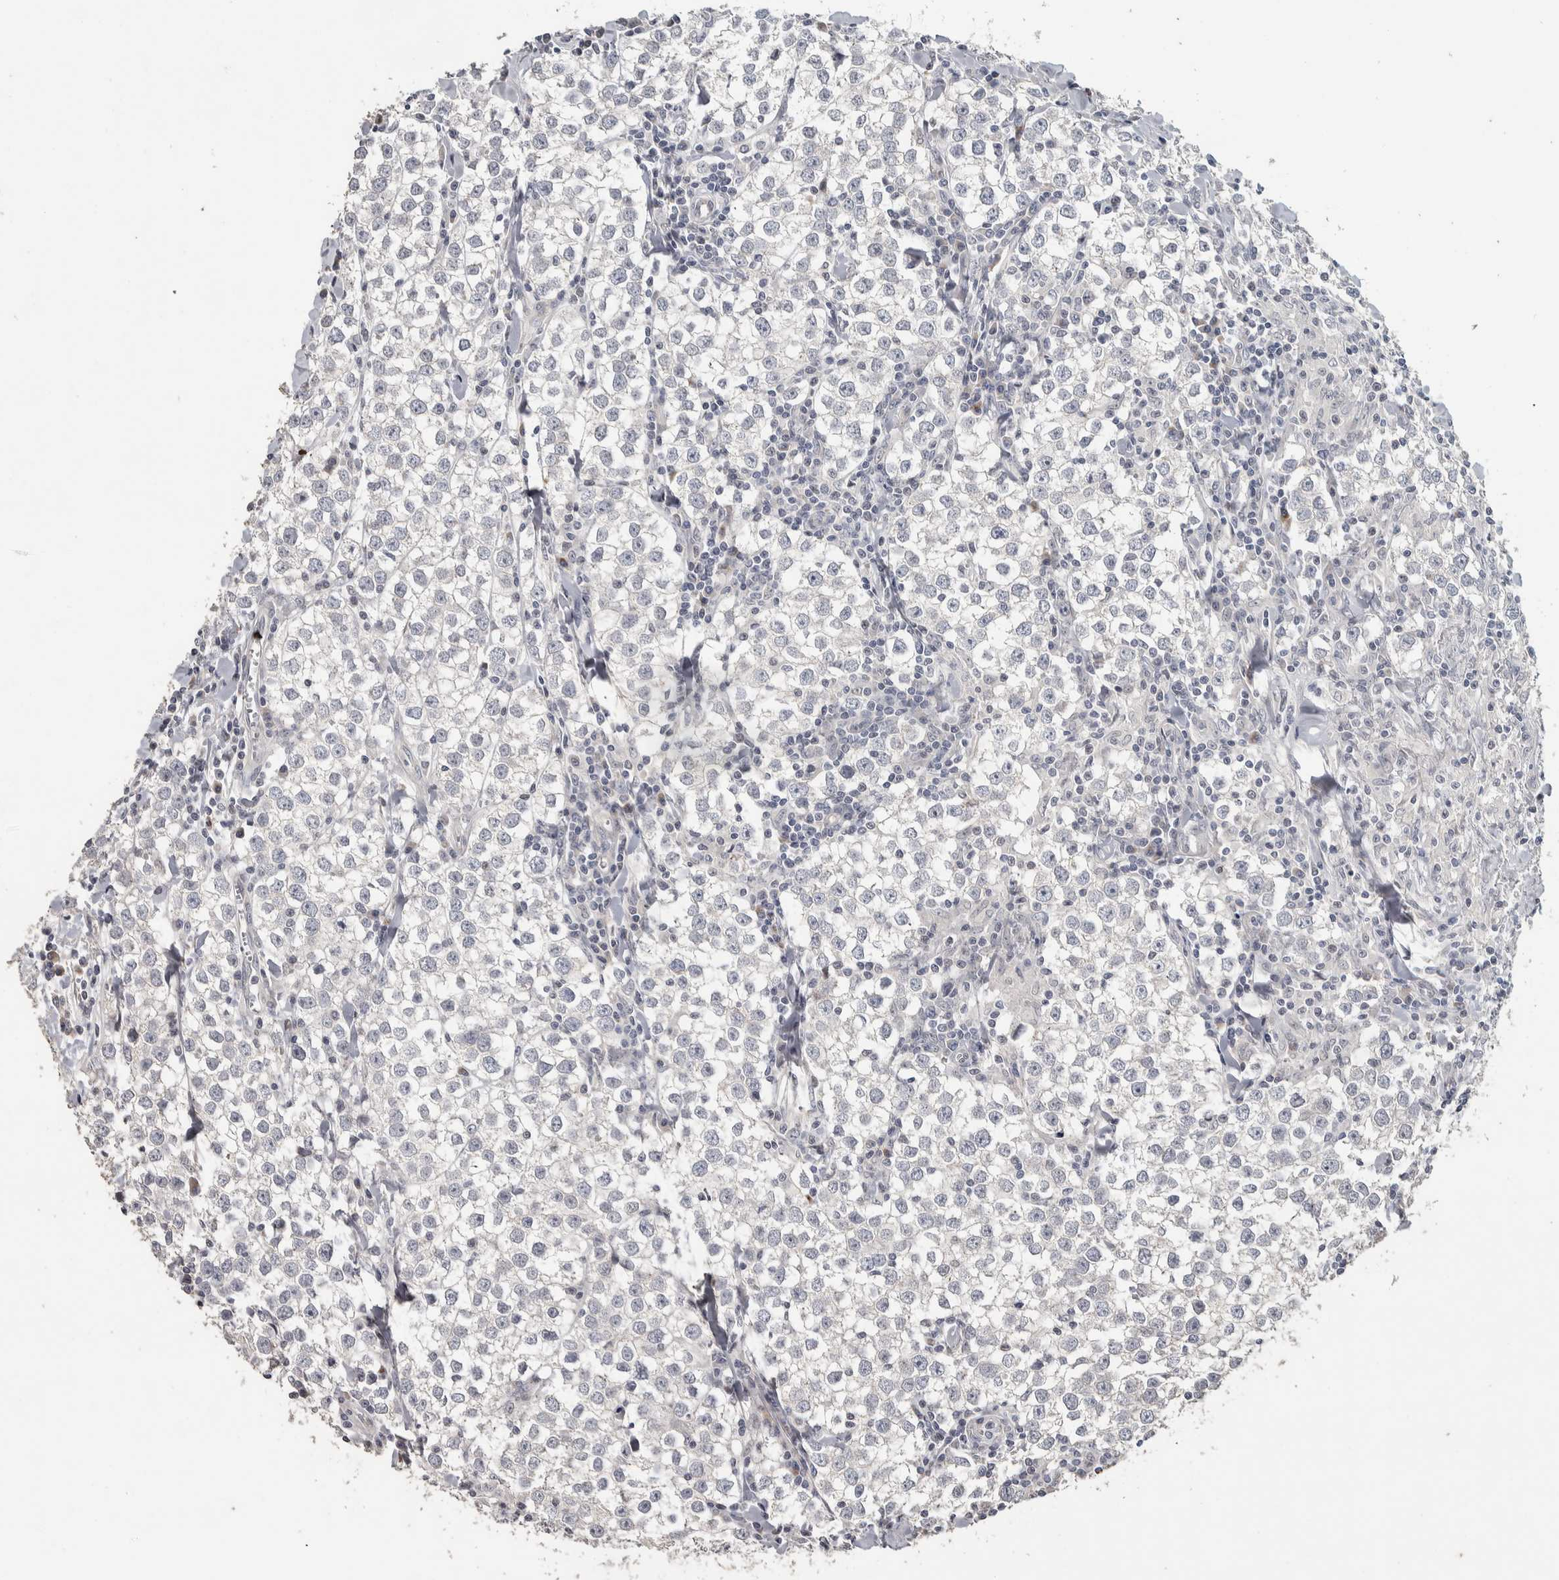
{"staining": {"intensity": "negative", "quantity": "none", "location": "none"}, "tissue": "testis cancer", "cell_type": "Tumor cells", "image_type": "cancer", "snomed": [{"axis": "morphology", "description": "Seminoma, NOS"}, {"axis": "morphology", "description": "Carcinoma, Embryonal, NOS"}, {"axis": "topography", "description": "Testis"}], "caption": "Immunohistochemistry micrograph of seminoma (testis) stained for a protein (brown), which demonstrates no staining in tumor cells.", "gene": "NECAB1", "patient": {"sex": "male", "age": 36}}